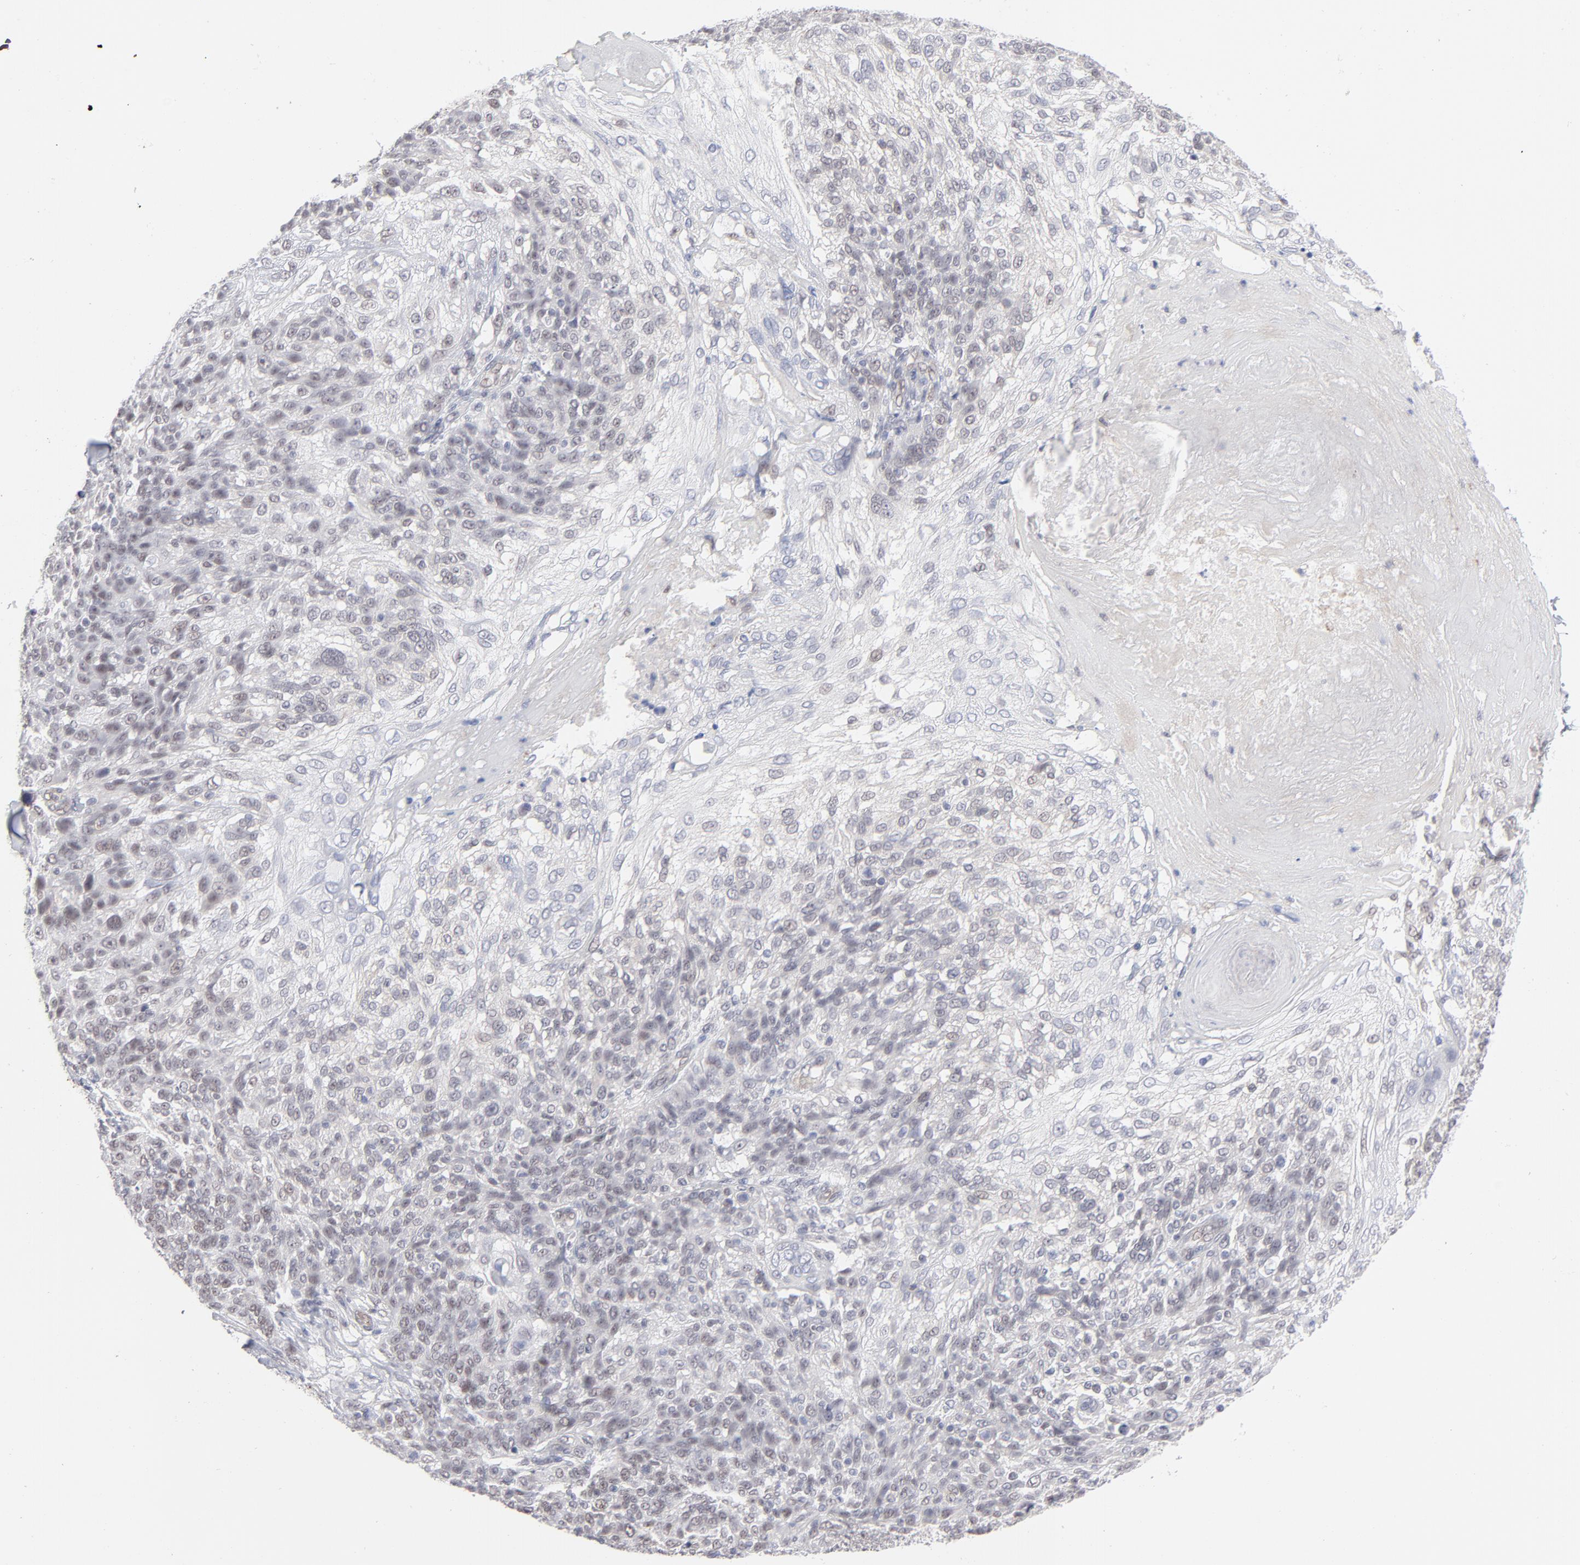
{"staining": {"intensity": "weak", "quantity": ">75%", "location": "cytoplasmic/membranous,nuclear"}, "tissue": "skin cancer", "cell_type": "Tumor cells", "image_type": "cancer", "snomed": [{"axis": "morphology", "description": "Normal tissue, NOS"}, {"axis": "morphology", "description": "Squamous cell carcinoma, NOS"}, {"axis": "topography", "description": "Skin"}], "caption": "A brown stain labels weak cytoplasmic/membranous and nuclear positivity of a protein in human skin cancer tumor cells.", "gene": "NBN", "patient": {"sex": "female", "age": 83}}